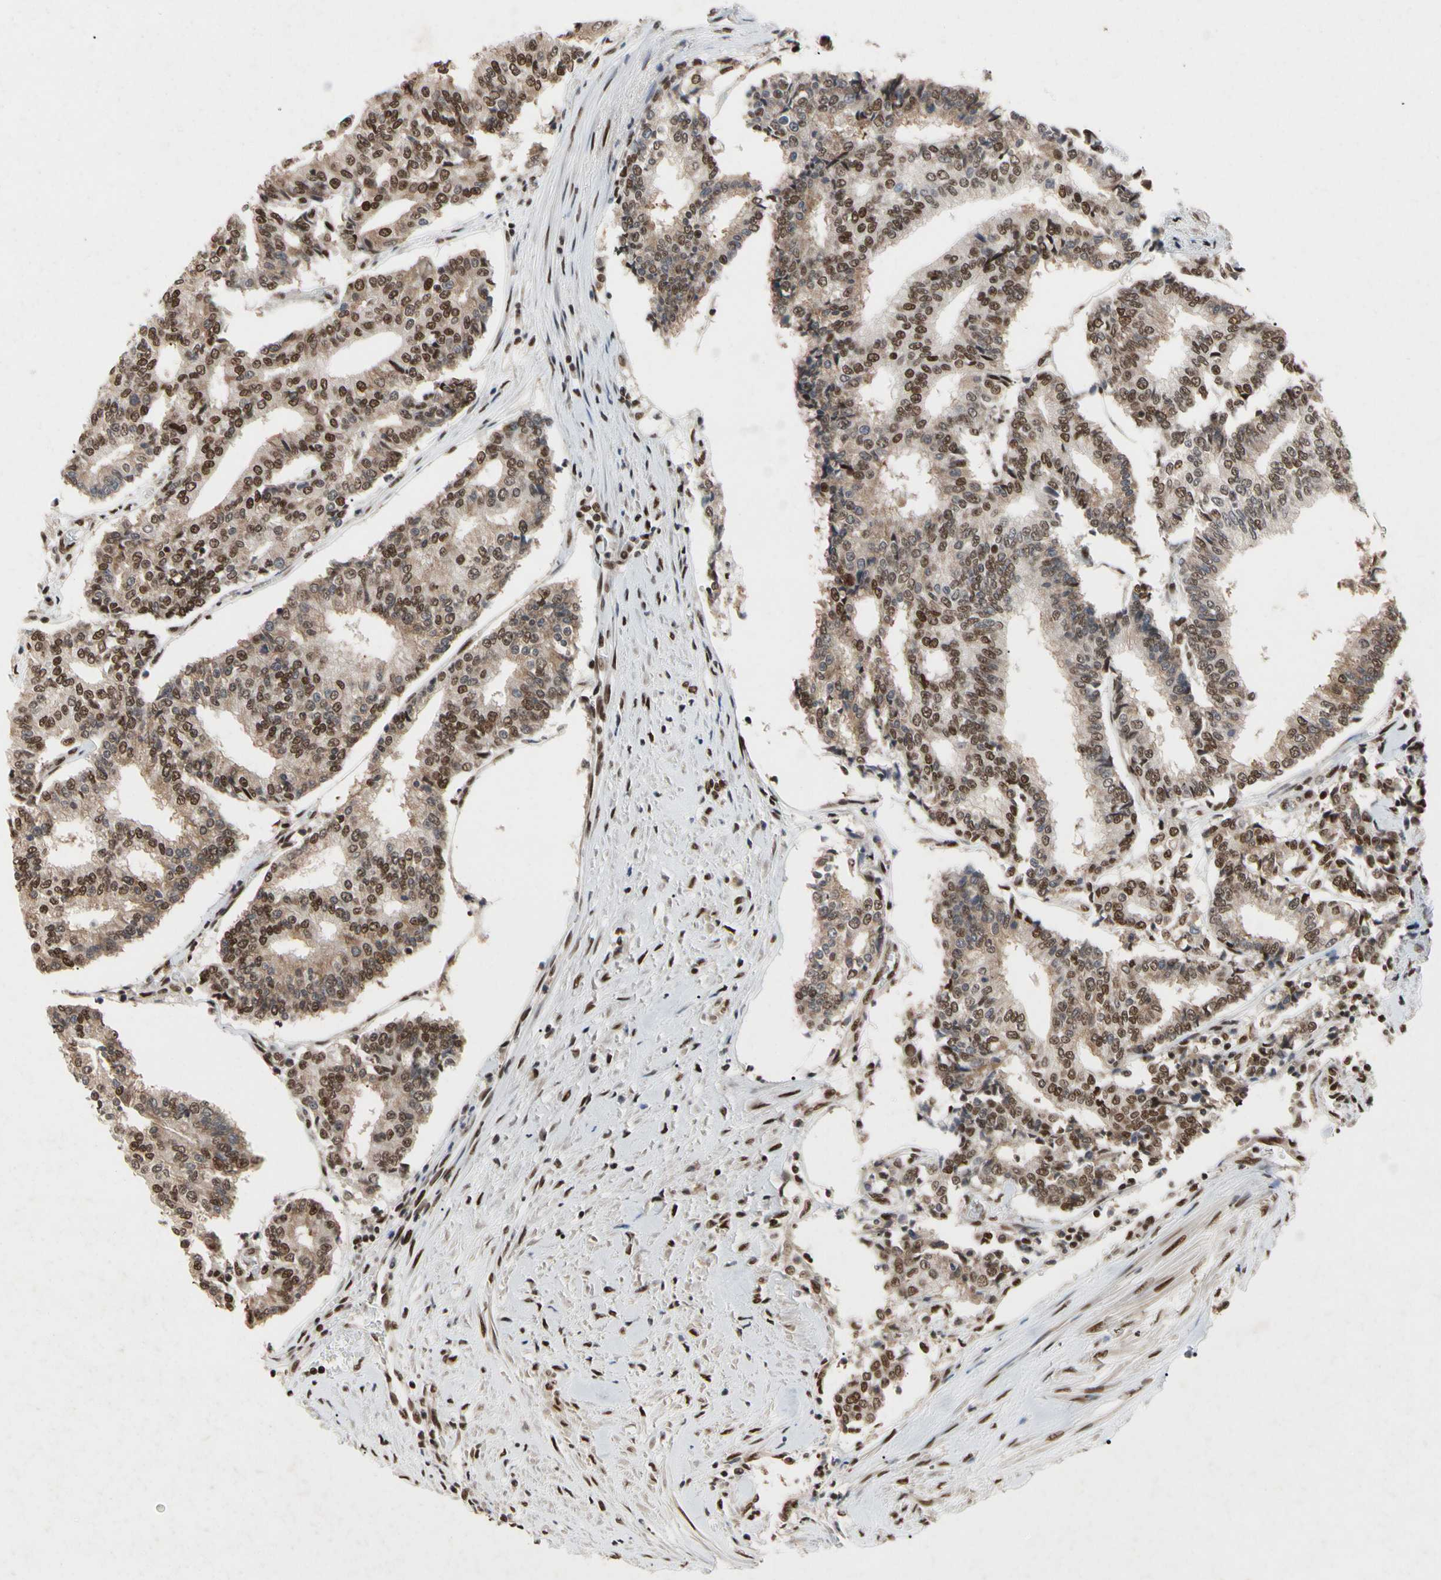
{"staining": {"intensity": "moderate", "quantity": ">75%", "location": "nuclear"}, "tissue": "prostate cancer", "cell_type": "Tumor cells", "image_type": "cancer", "snomed": [{"axis": "morphology", "description": "Adenocarcinoma, High grade"}, {"axis": "topography", "description": "Prostate"}], "caption": "Prostate cancer (high-grade adenocarcinoma) stained for a protein reveals moderate nuclear positivity in tumor cells.", "gene": "FAM98B", "patient": {"sex": "male", "age": 55}}